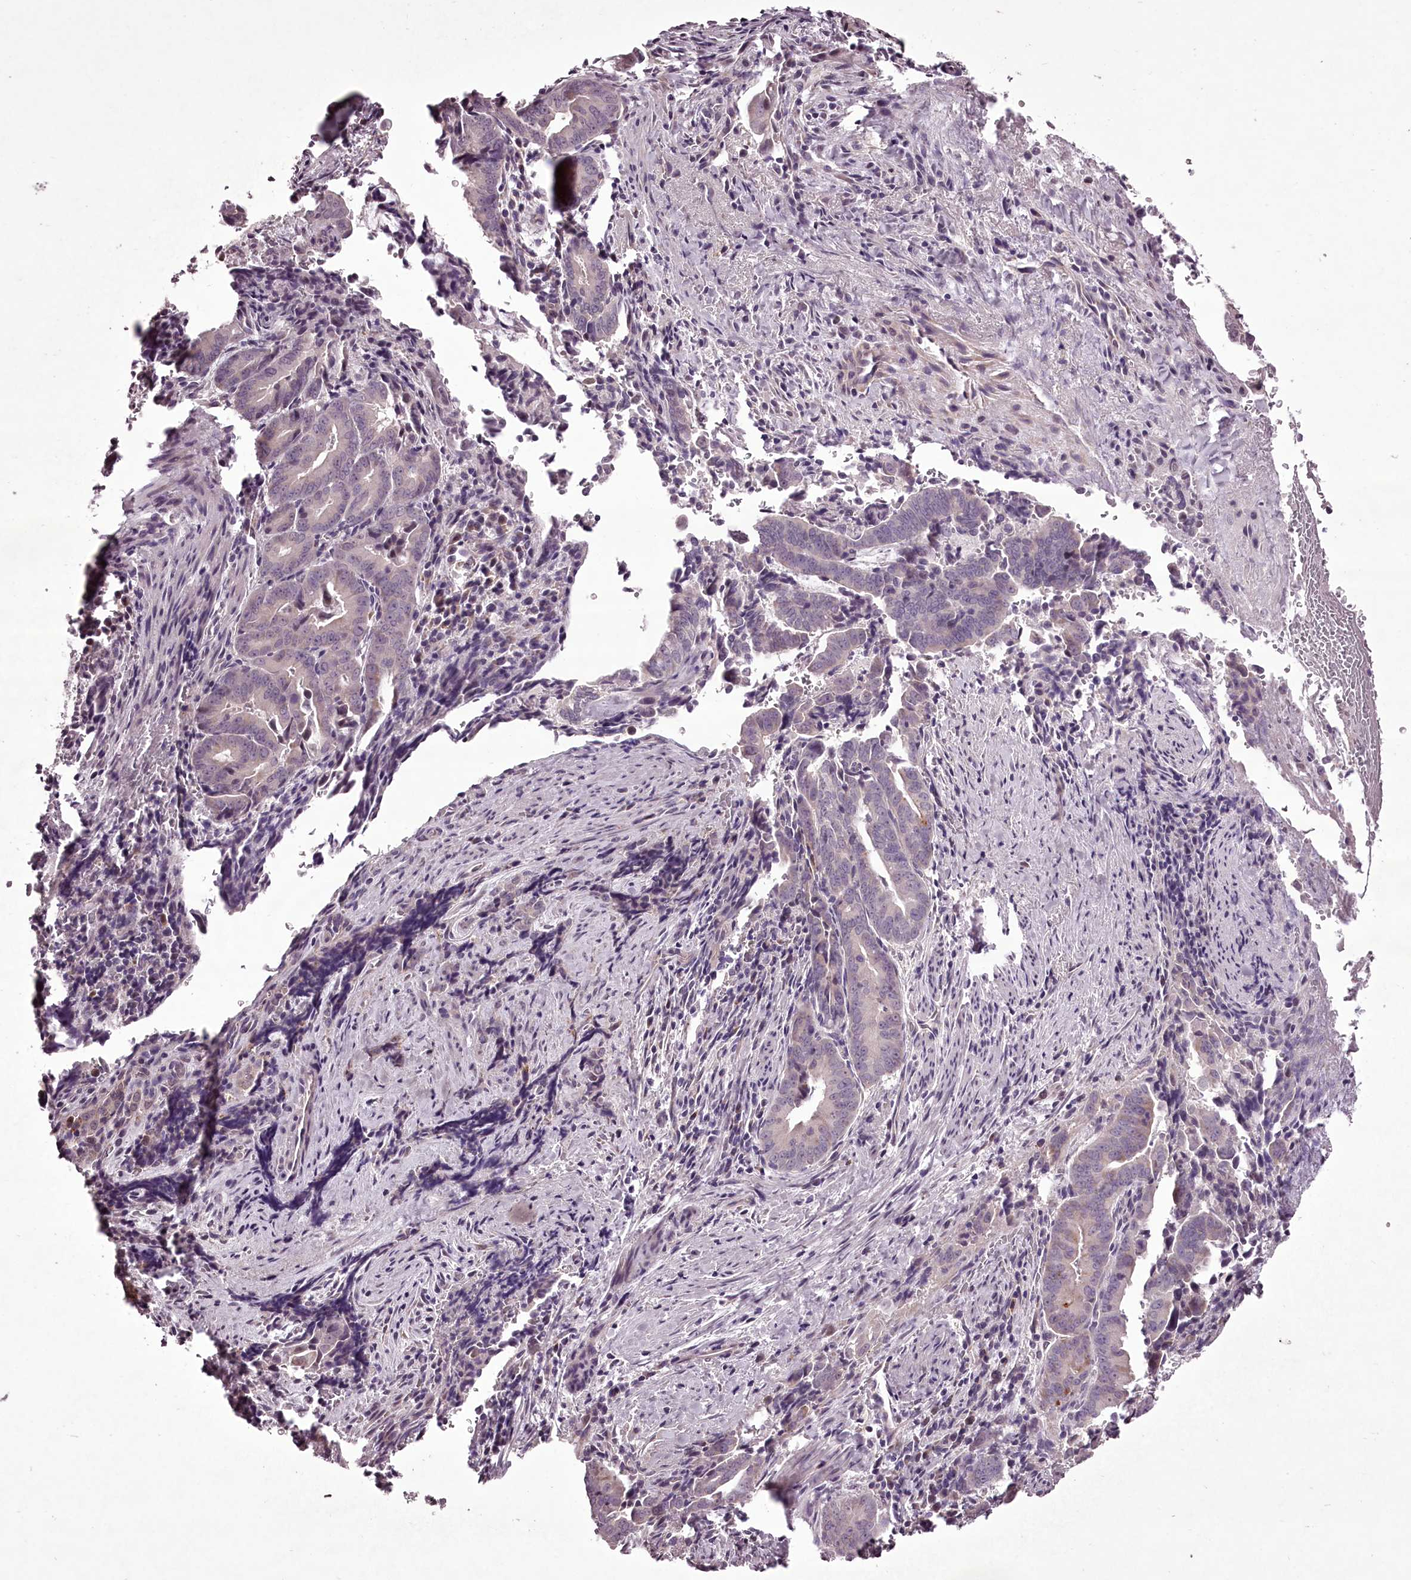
{"staining": {"intensity": "moderate", "quantity": "<25%", "location": "cytoplasmic/membranous"}, "tissue": "pancreatic cancer", "cell_type": "Tumor cells", "image_type": "cancer", "snomed": [{"axis": "morphology", "description": "Adenocarcinoma, NOS"}, {"axis": "topography", "description": "Pancreas"}], "caption": "Human pancreatic cancer (adenocarcinoma) stained with a brown dye exhibits moderate cytoplasmic/membranous positive positivity in about <25% of tumor cells.", "gene": "C1orf56", "patient": {"sex": "female", "age": 63}}